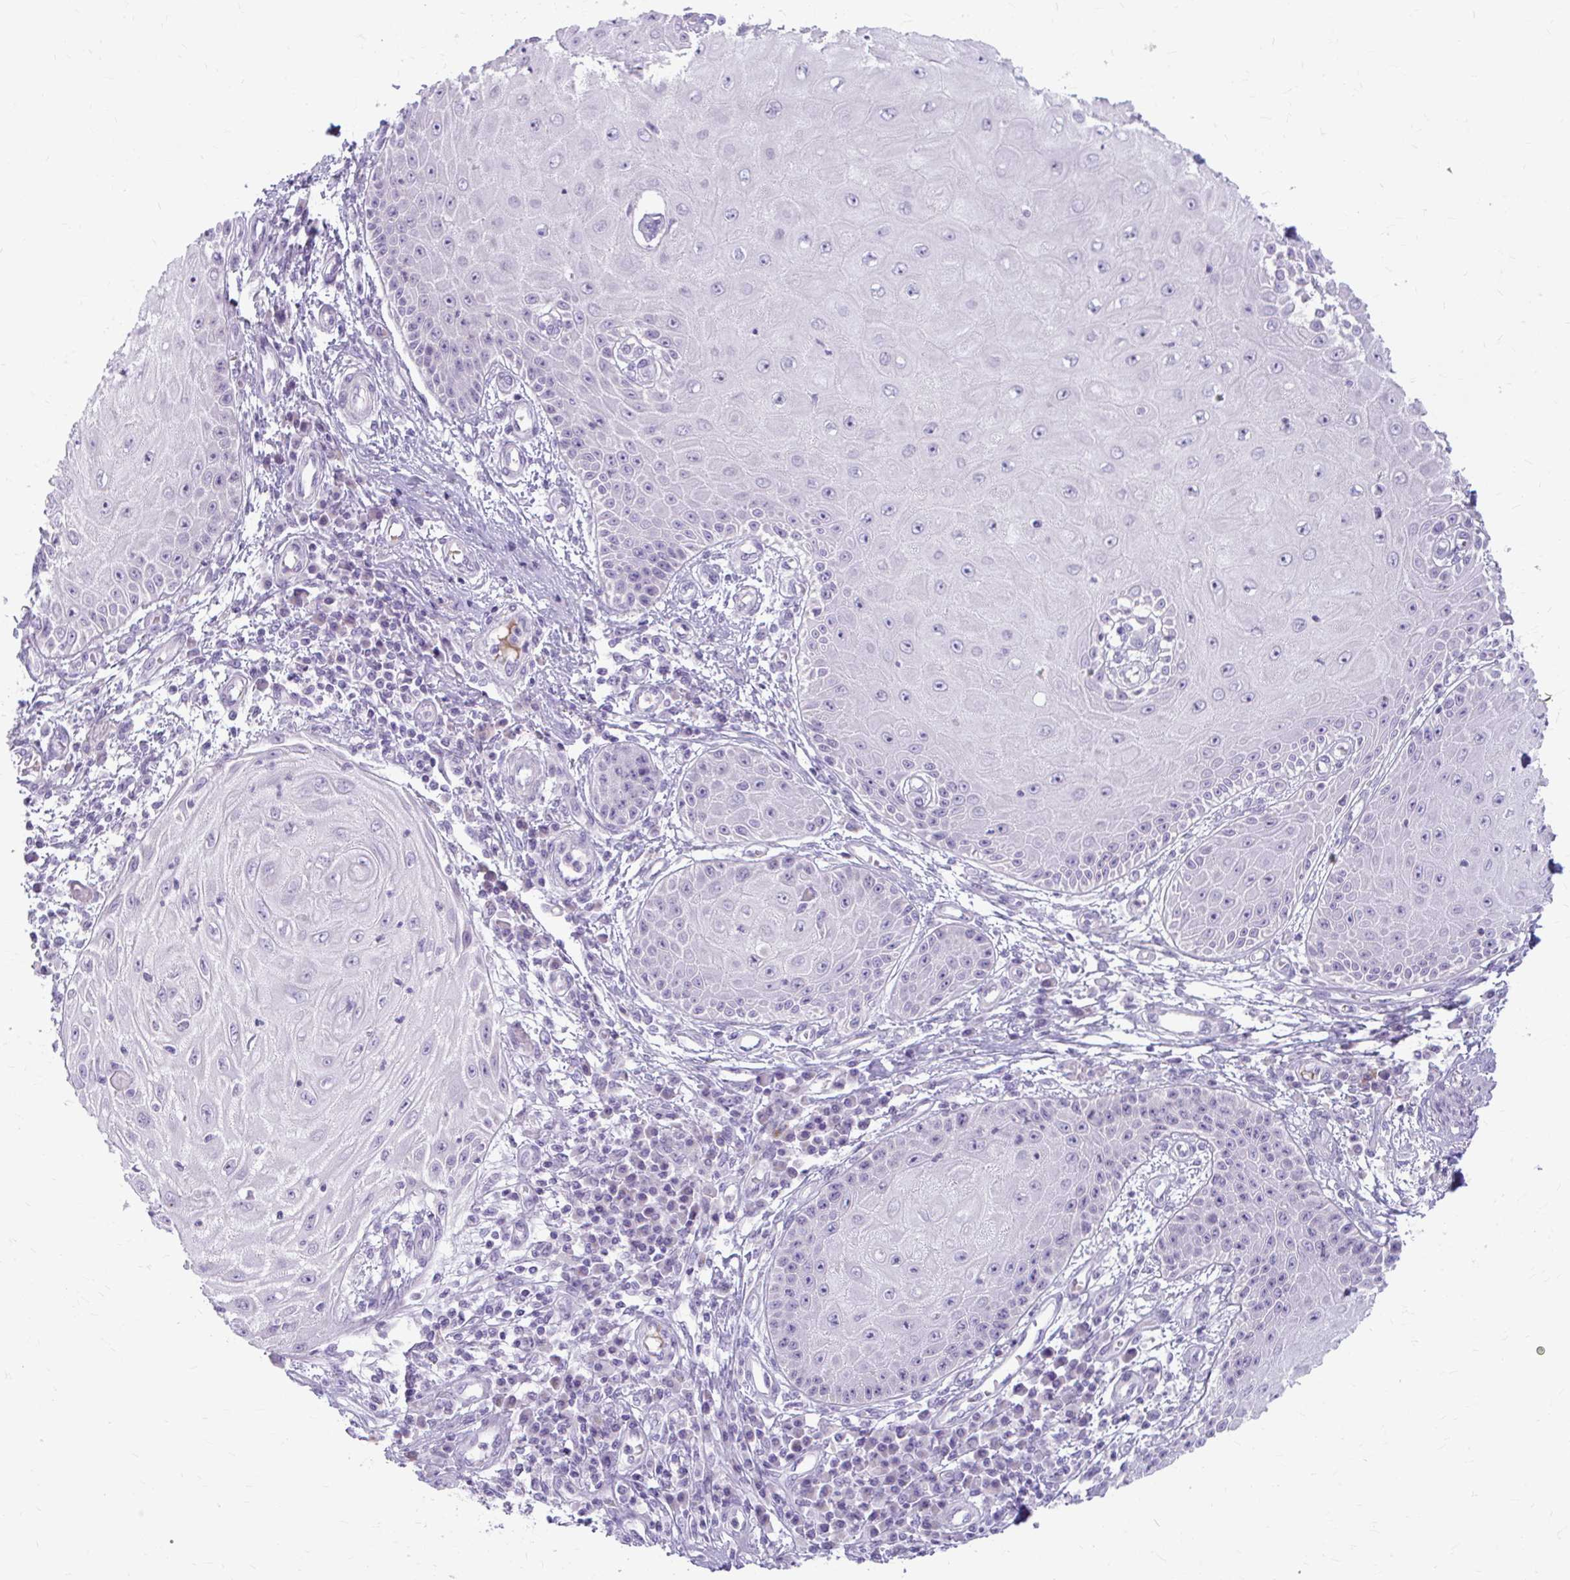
{"staining": {"intensity": "negative", "quantity": "none", "location": "none"}, "tissue": "skin cancer", "cell_type": "Tumor cells", "image_type": "cancer", "snomed": [{"axis": "morphology", "description": "Squamous cell carcinoma, NOS"}, {"axis": "topography", "description": "Skin"}, {"axis": "topography", "description": "Vulva"}], "caption": "A histopathology image of human skin cancer (squamous cell carcinoma) is negative for staining in tumor cells. Nuclei are stained in blue.", "gene": "CHIA", "patient": {"sex": "female", "age": 44}}